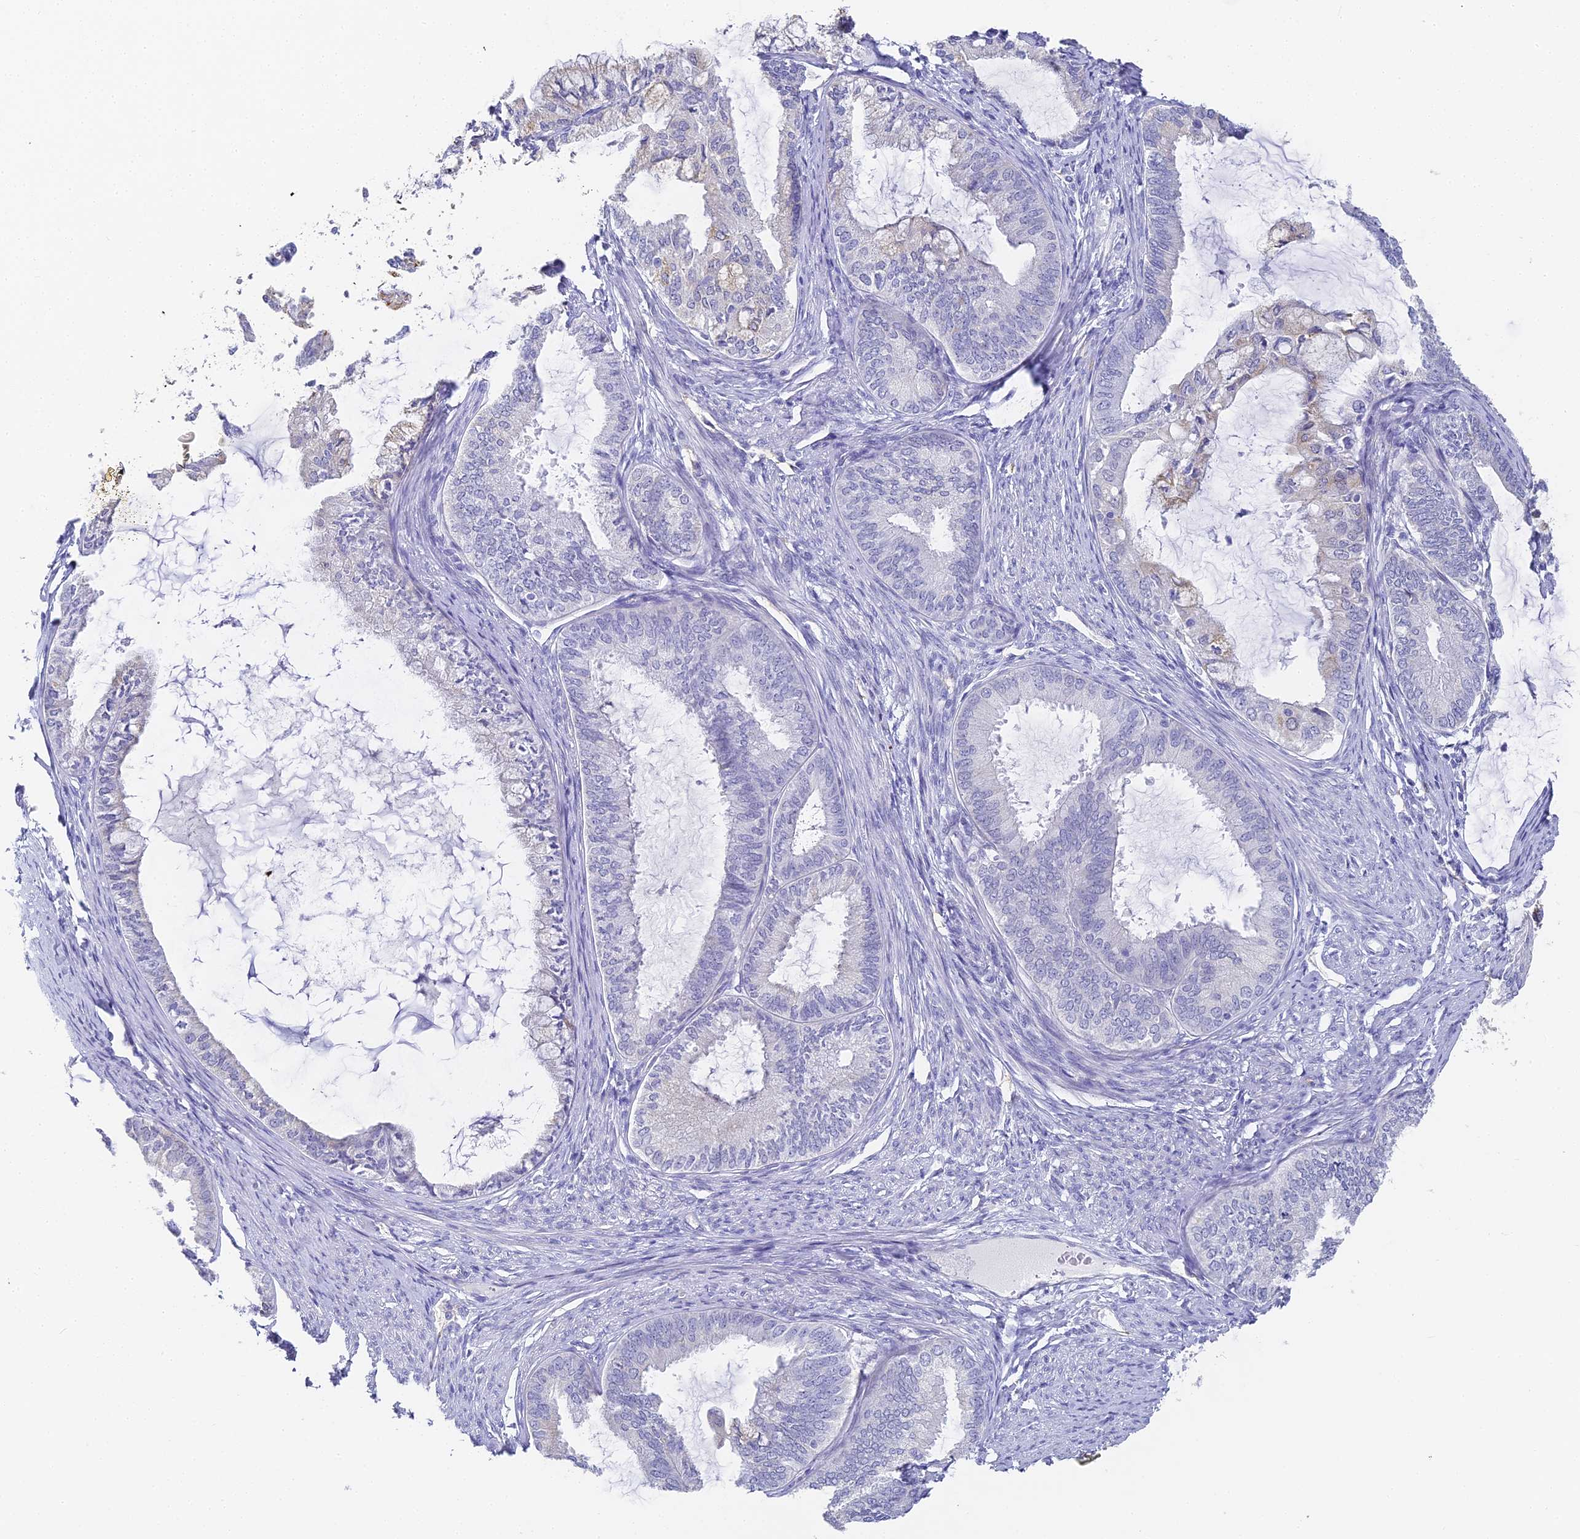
{"staining": {"intensity": "negative", "quantity": "none", "location": "none"}, "tissue": "endometrial cancer", "cell_type": "Tumor cells", "image_type": "cancer", "snomed": [{"axis": "morphology", "description": "Adenocarcinoma, NOS"}, {"axis": "topography", "description": "Endometrium"}], "caption": "Human endometrial adenocarcinoma stained for a protein using IHC shows no expression in tumor cells.", "gene": "GJA1", "patient": {"sex": "female", "age": 86}}